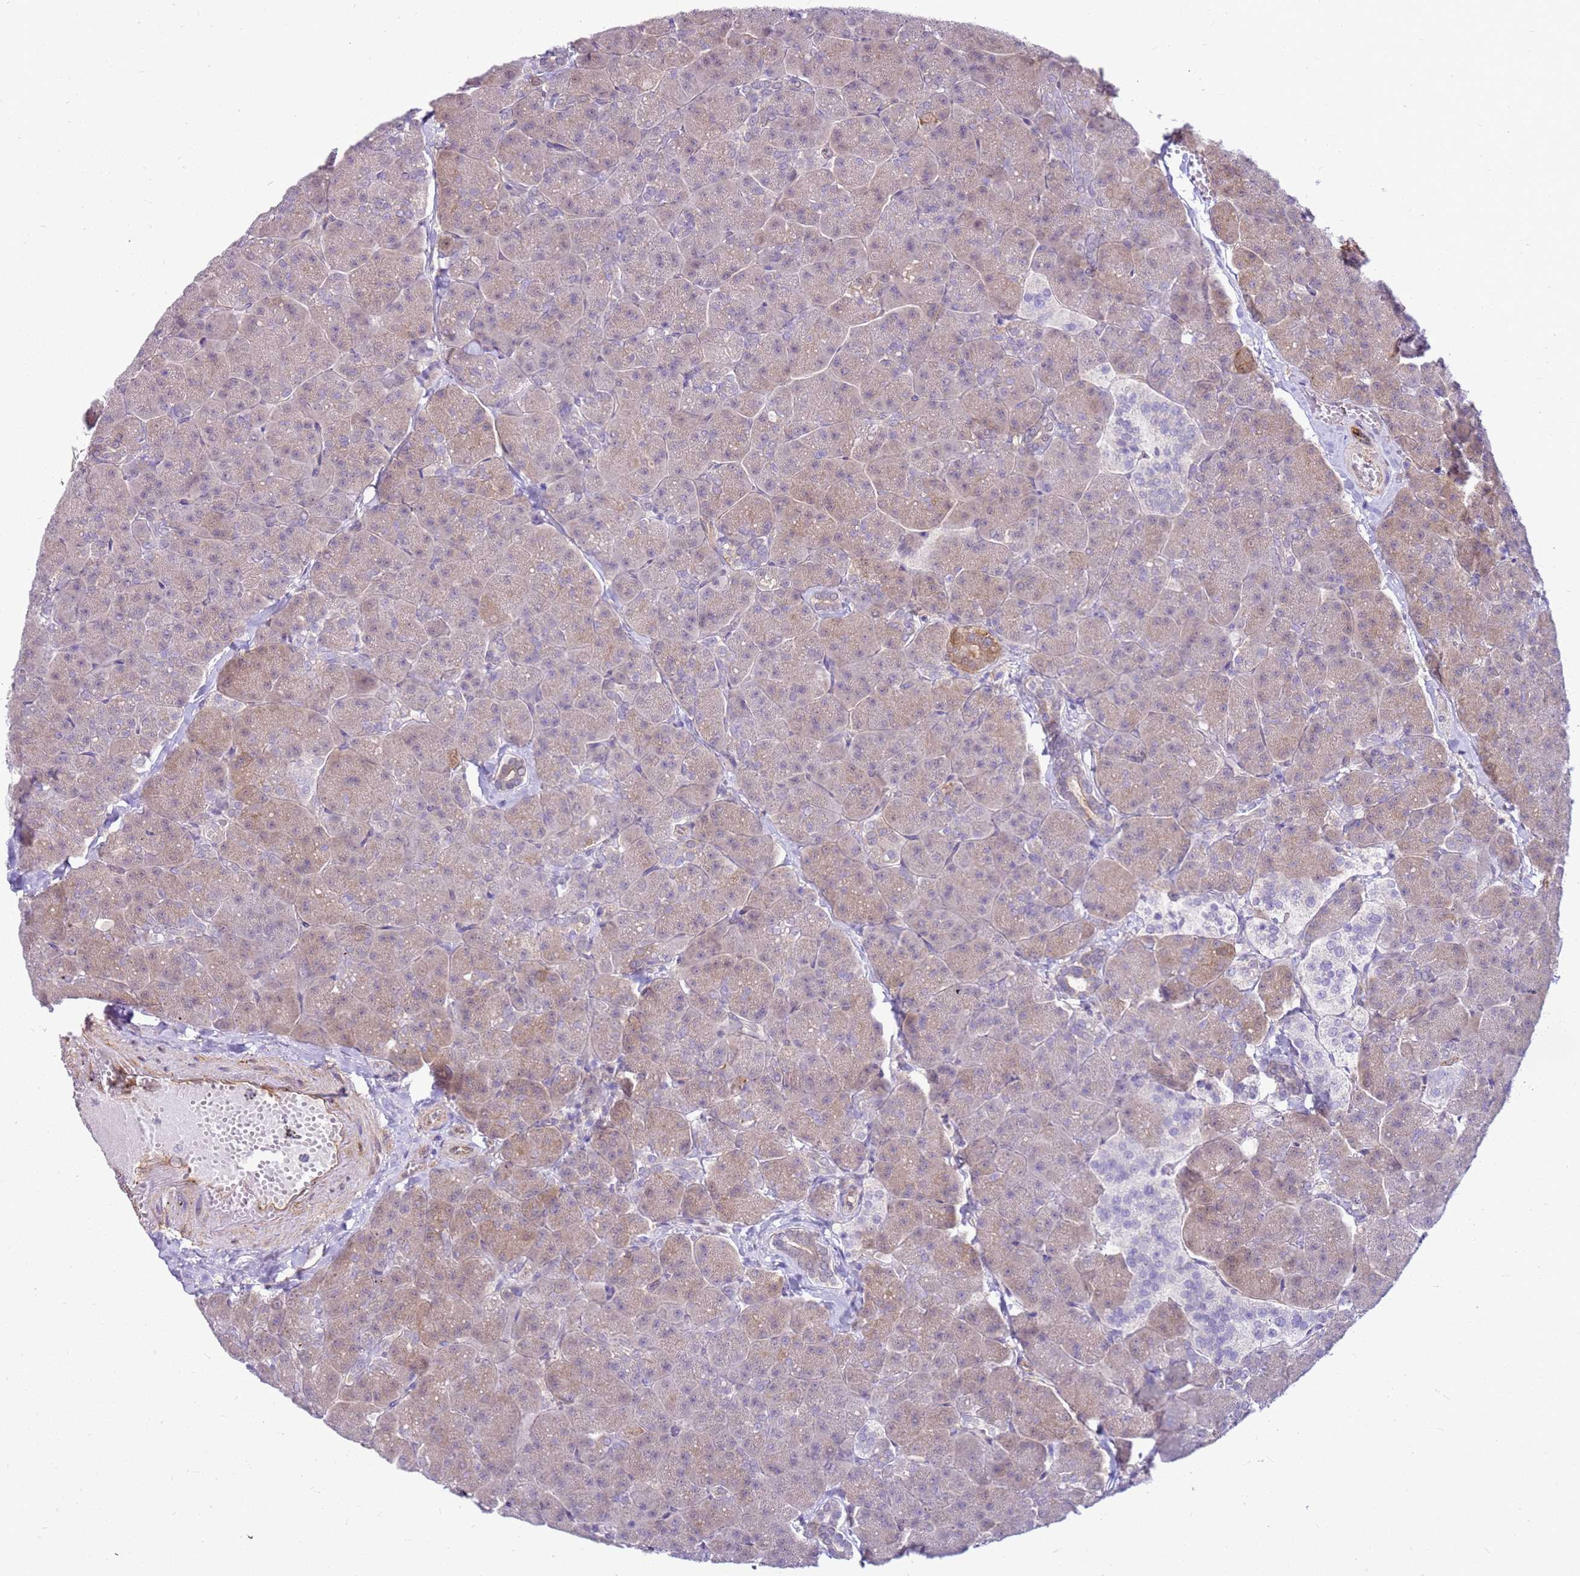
{"staining": {"intensity": "moderate", "quantity": "<25%", "location": "cytoplasmic/membranous"}, "tissue": "pancreas", "cell_type": "Exocrine glandular cells", "image_type": "normal", "snomed": [{"axis": "morphology", "description": "Normal tissue, NOS"}, {"axis": "topography", "description": "Pancreas"}, {"axis": "topography", "description": "Peripheral nerve tissue"}], "caption": "The image demonstrates a brown stain indicating the presence of a protein in the cytoplasmic/membranous of exocrine glandular cells in pancreas.", "gene": "HSPB1", "patient": {"sex": "male", "age": 54}}